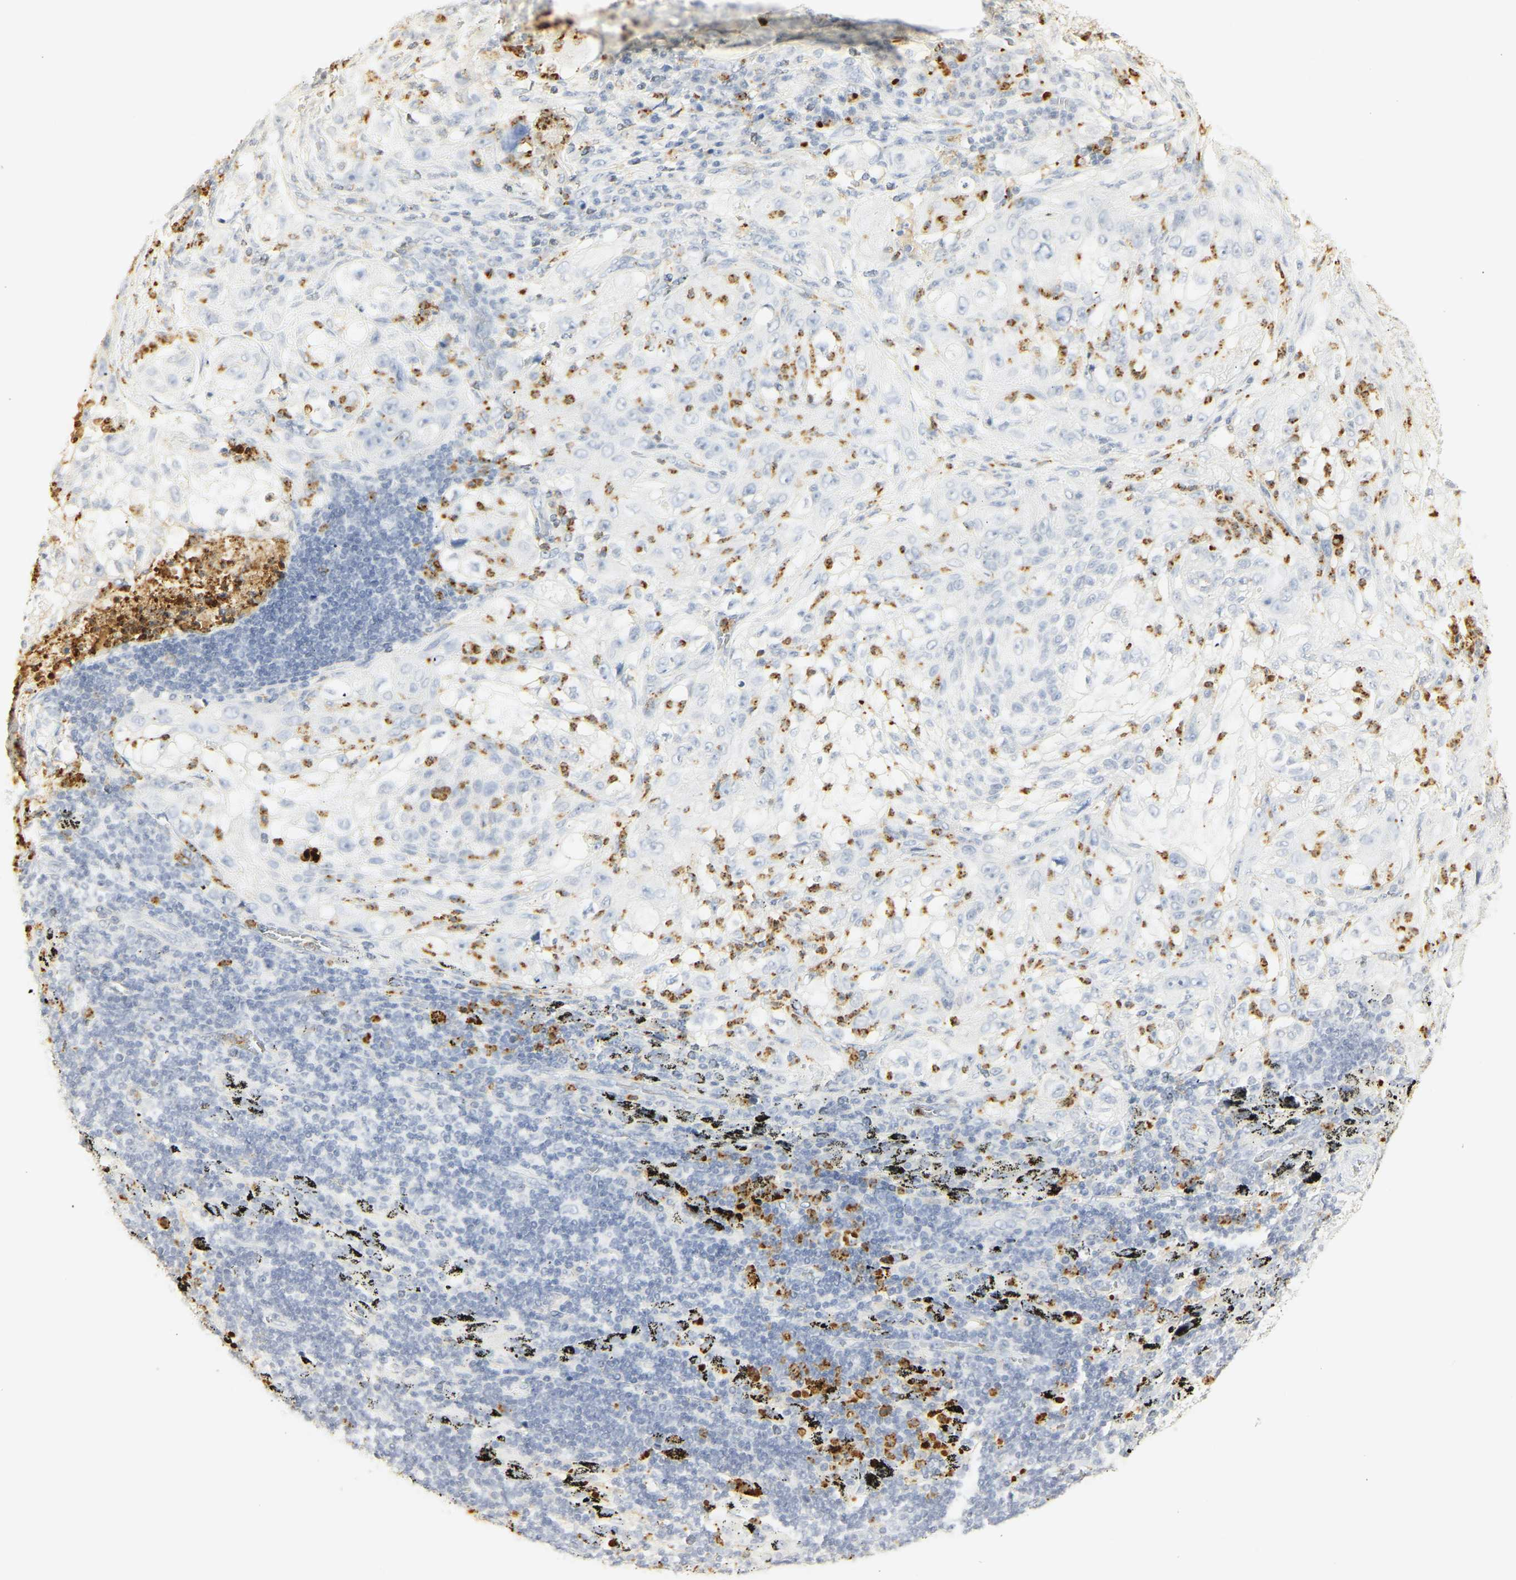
{"staining": {"intensity": "negative", "quantity": "none", "location": "none"}, "tissue": "lung cancer", "cell_type": "Tumor cells", "image_type": "cancer", "snomed": [{"axis": "morphology", "description": "Inflammation, NOS"}, {"axis": "morphology", "description": "Squamous cell carcinoma, NOS"}, {"axis": "topography", "description": "Lymph node"}, {"axis": "topography", "description": "Soft tissue"}, {"axis": "topography", "description": "Lung"}], "caption": "Histopathology image shows no significant protein expression in tumor cells of lung squamous cell carcinoma.", "gene": "MPO", "patient": {"sex": "male", "age": 66}}